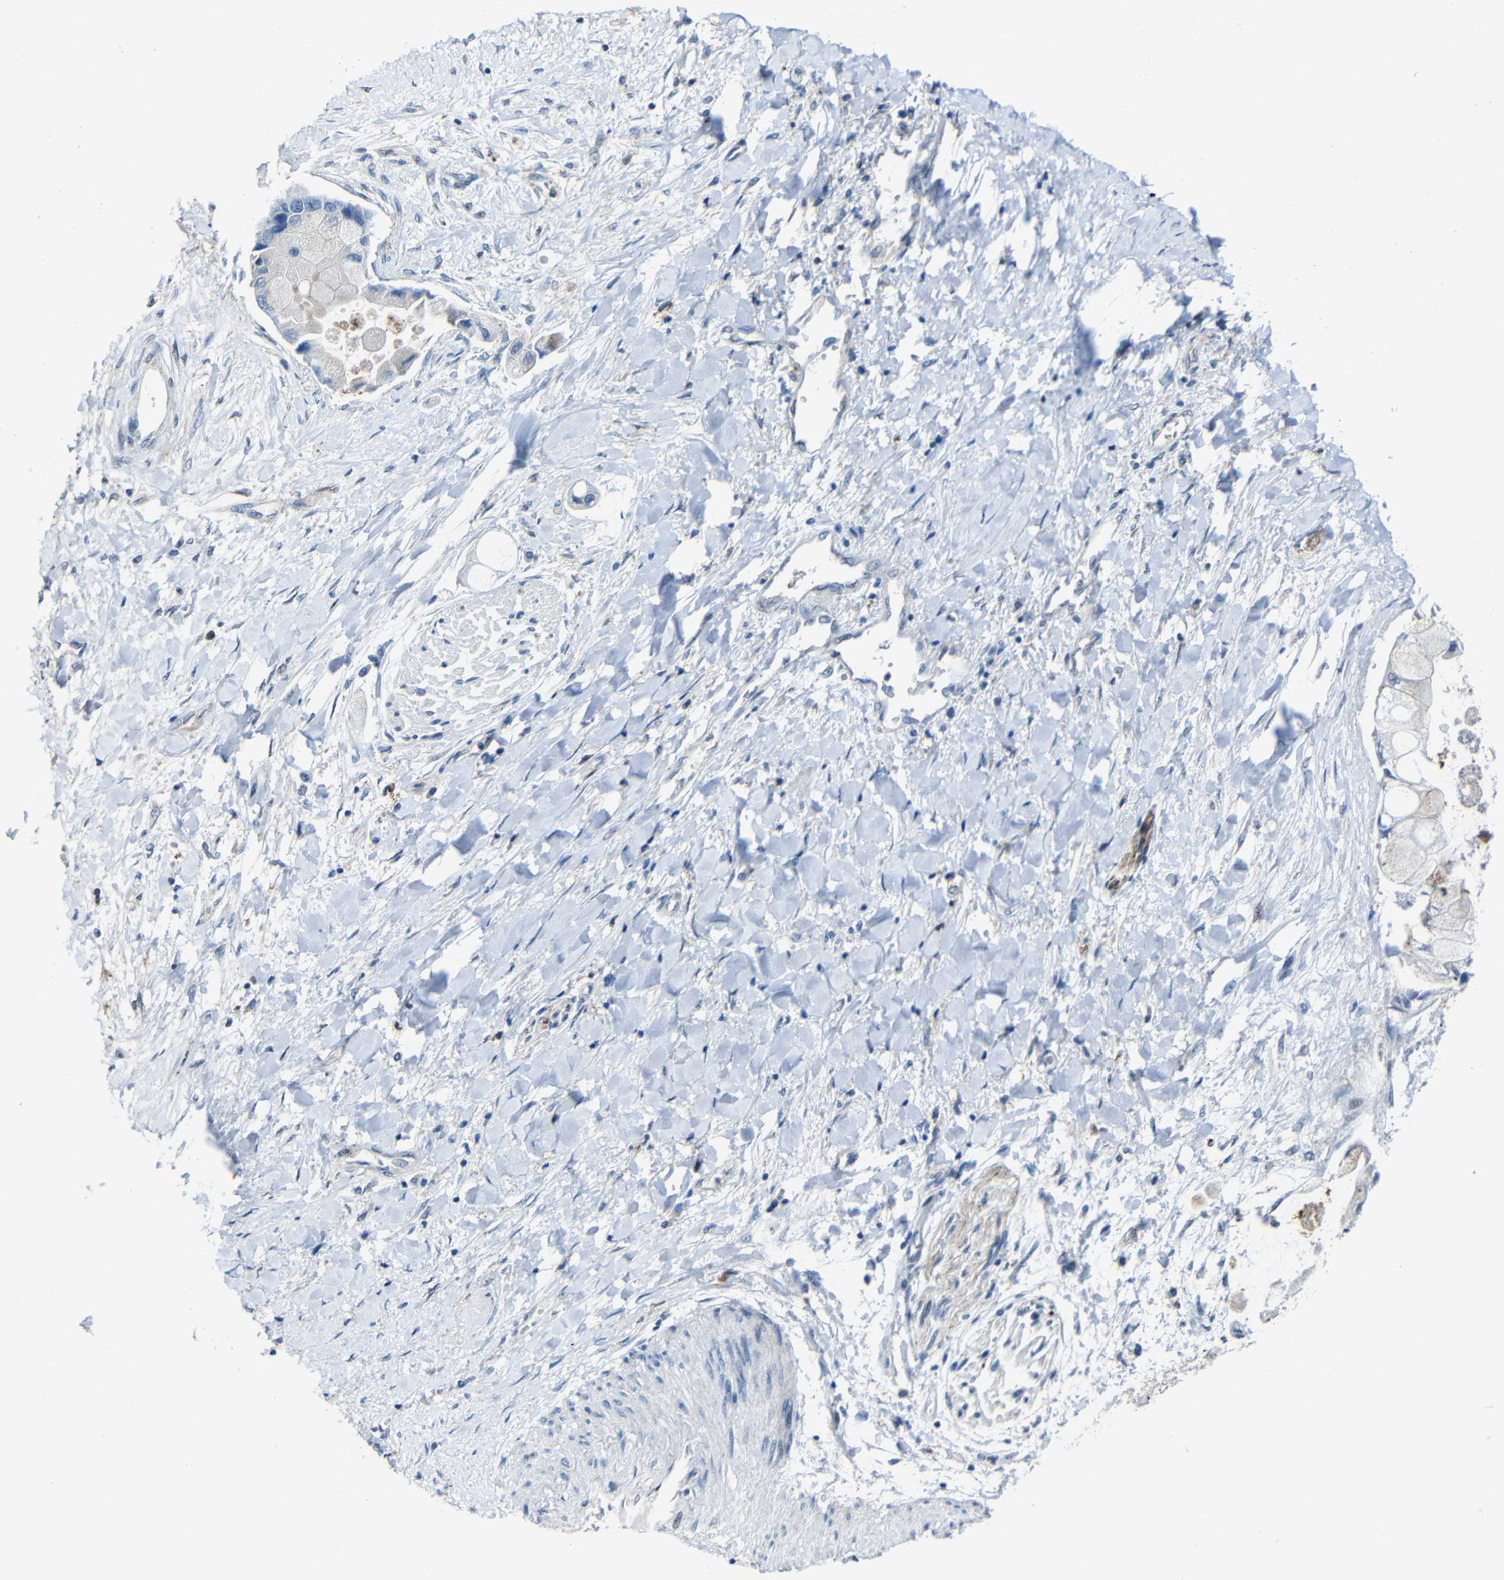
{"staining": {"intensity": "negative", "quantity": "none", "location": "none"}, "tissue": "liver cancer", "cell_type": "Tumor cells", "image_type": "cancer", "snomed": [{"axis": "morphology", "description": "Cholangiocarcinoma"}, {"axis": "topography", "description": "Liver"}], "caption": "Tumor cells show no significant staining in liver cholangiocarcinoma.", "gene": "DNAJC5", "patient": {"sex": "male", "age": 50}}